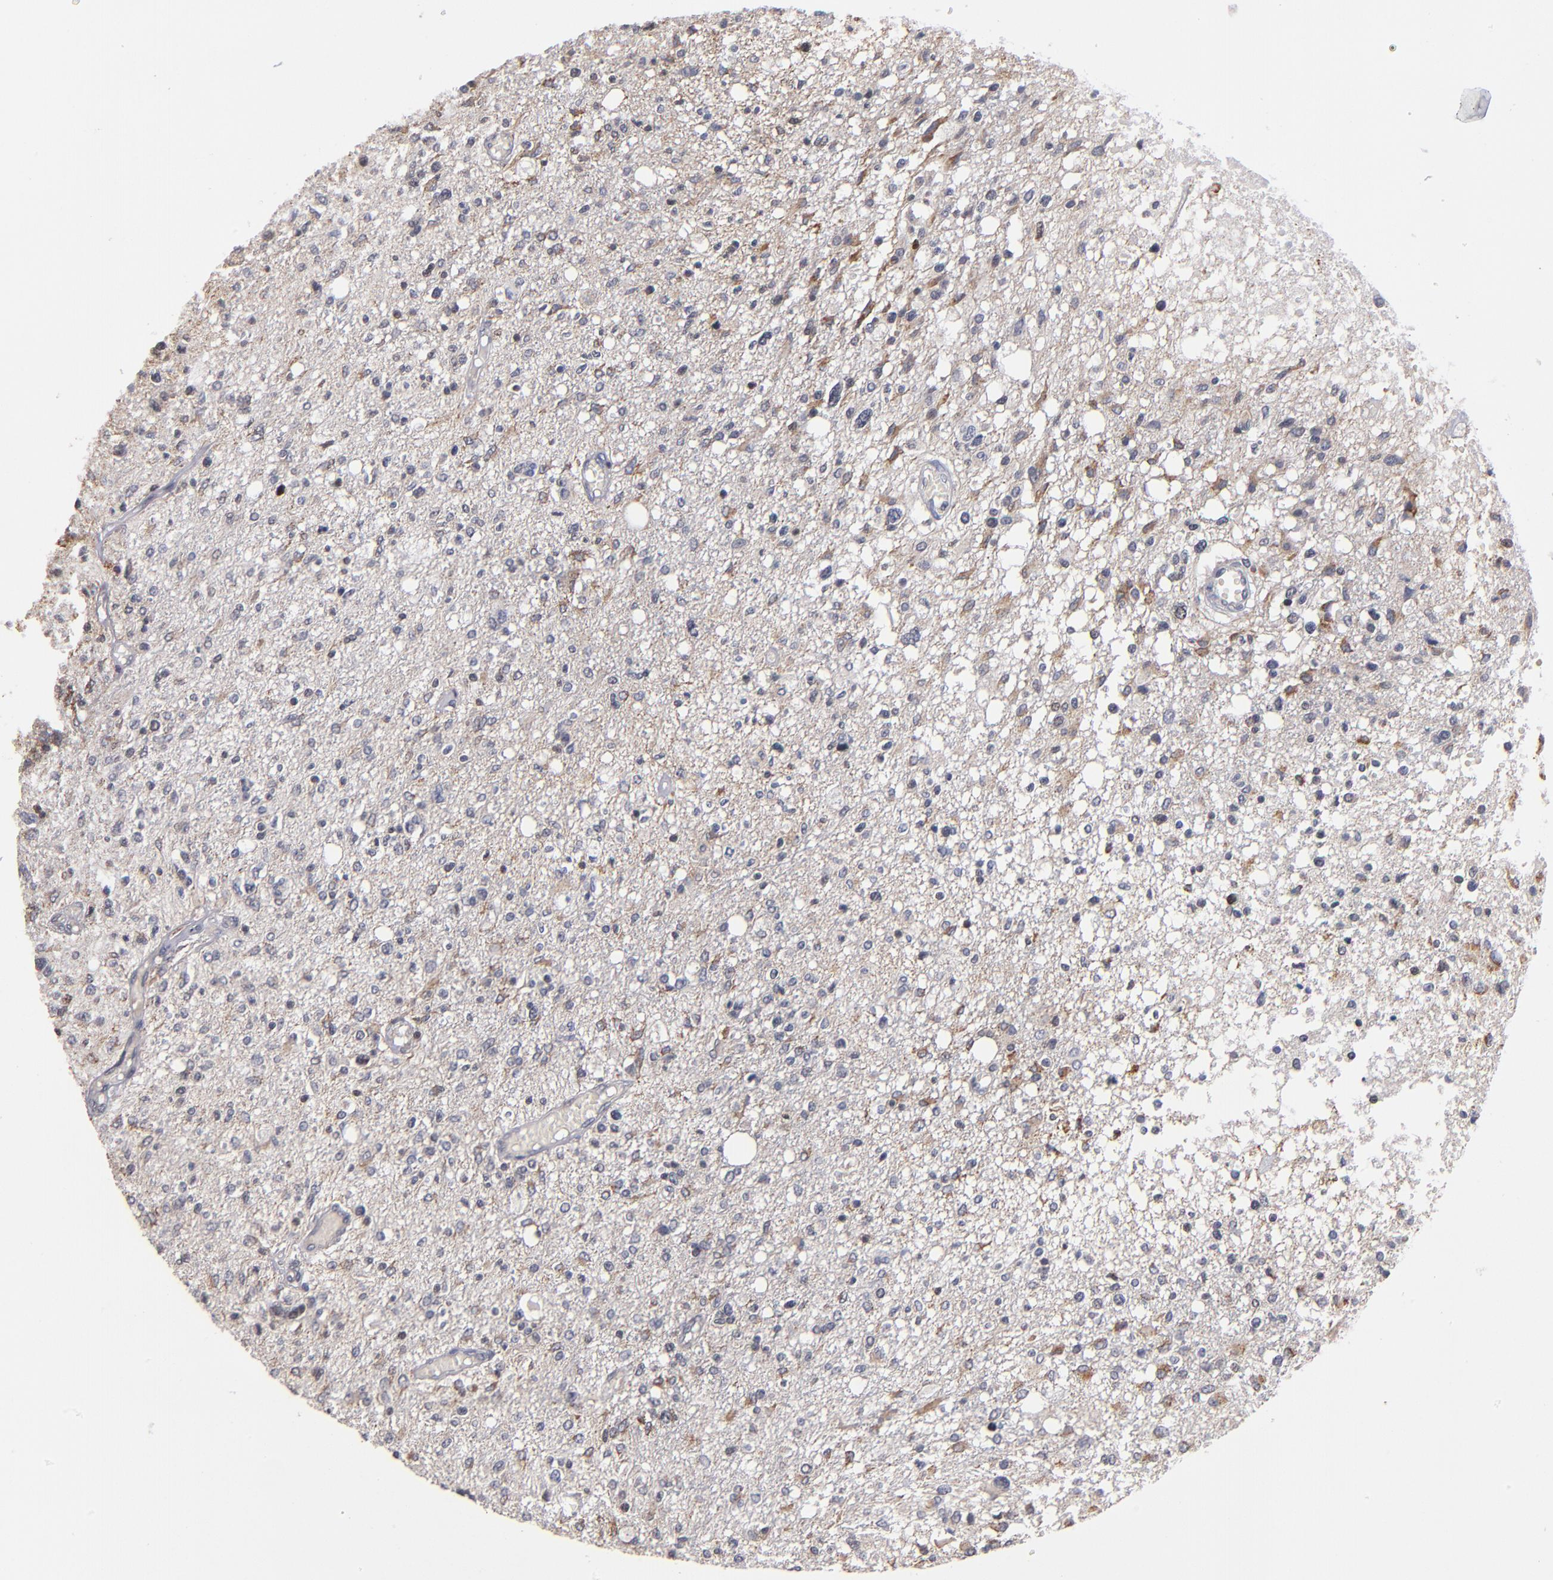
{"staining": {"intensity": "weak", "quantity": "25%-75%", "location": "cytoplasmic/membranous"}, "tissue": "glioma", "cell_type": "Tumor cells", "image_type": "cancer", "snomed": [{"axis": "morphology", "description": "Glioma, malignant, High grade"}, {"axis": "topography", "description": "Cerebral cortex"}], "caption": "This is a photomicrograph of immunohistochemistry staining of glioma, which shows weak positivity in the cytoplasmic/membranous of tumor cells.", "gene": "ODF2", "patient": {"sex": "male", "age": 76}}